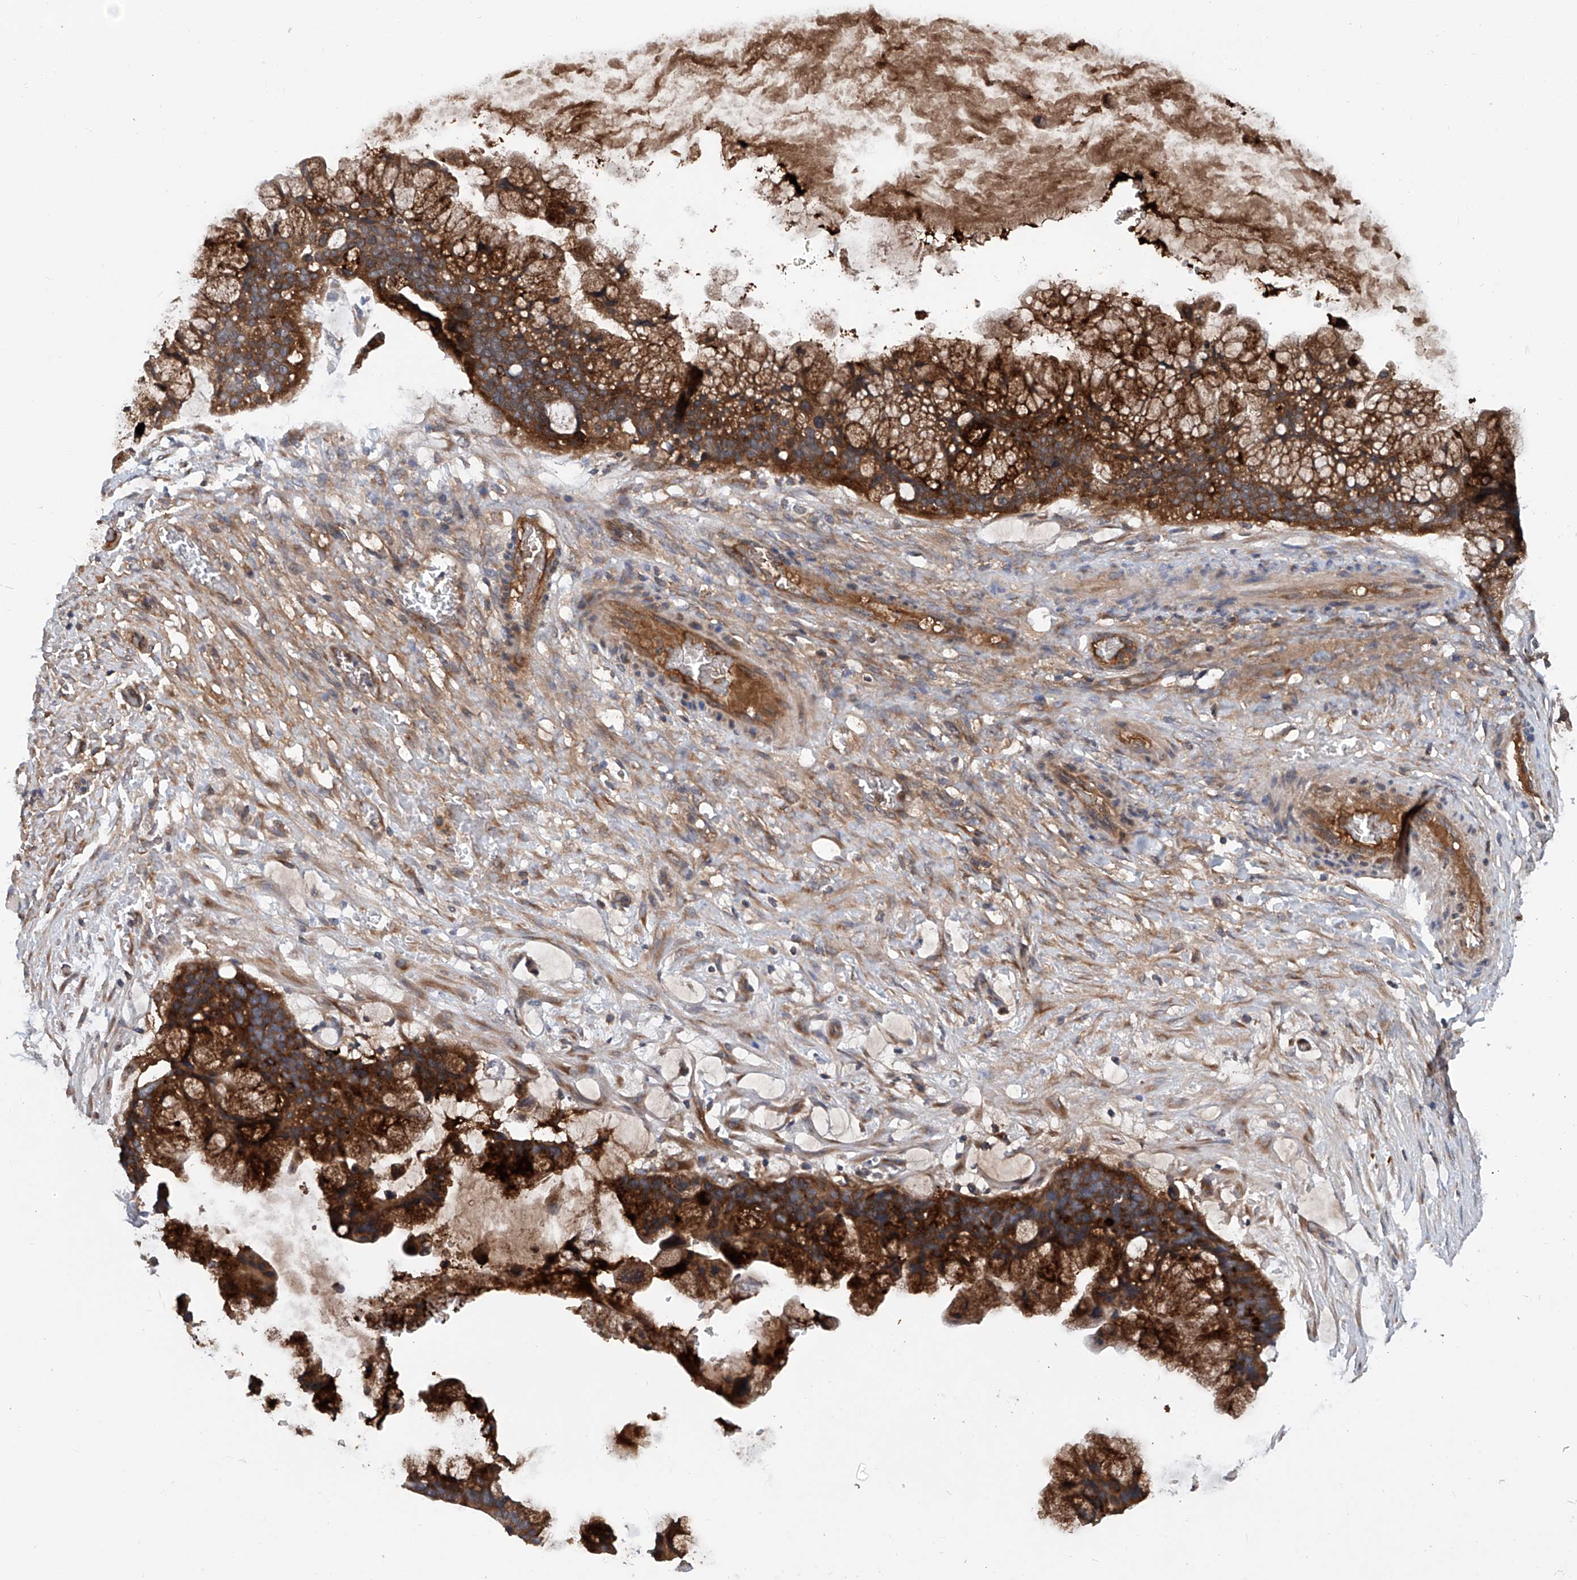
{"staining": {"intensity": "strong", "quantity": ">75%", "location": "cytoplasmic/membranous"}, "tissue": "ovarian cancer", "cell_type": "Tumor cells", "image_type": "cancer", "snomed": [{"axis": "morphology", "description": "Cystadenocarcinoma, mucinous, NOS"}, {"axis": "topography", "description": "Ovary"}], "caption": "High-magnification brightfield microscopy of ovarian mucinous cystadenocarcinoma stained with DAB (3,3'-diaminobenzidine) (brown) and counterstained with hematoxylin (blue). tumor cells exhibit strong cytoplasmic/membranous expression is seen in about>75% of cells.", "gene": "ASCC3", "patient": {"sex": "female", "age": 37}}